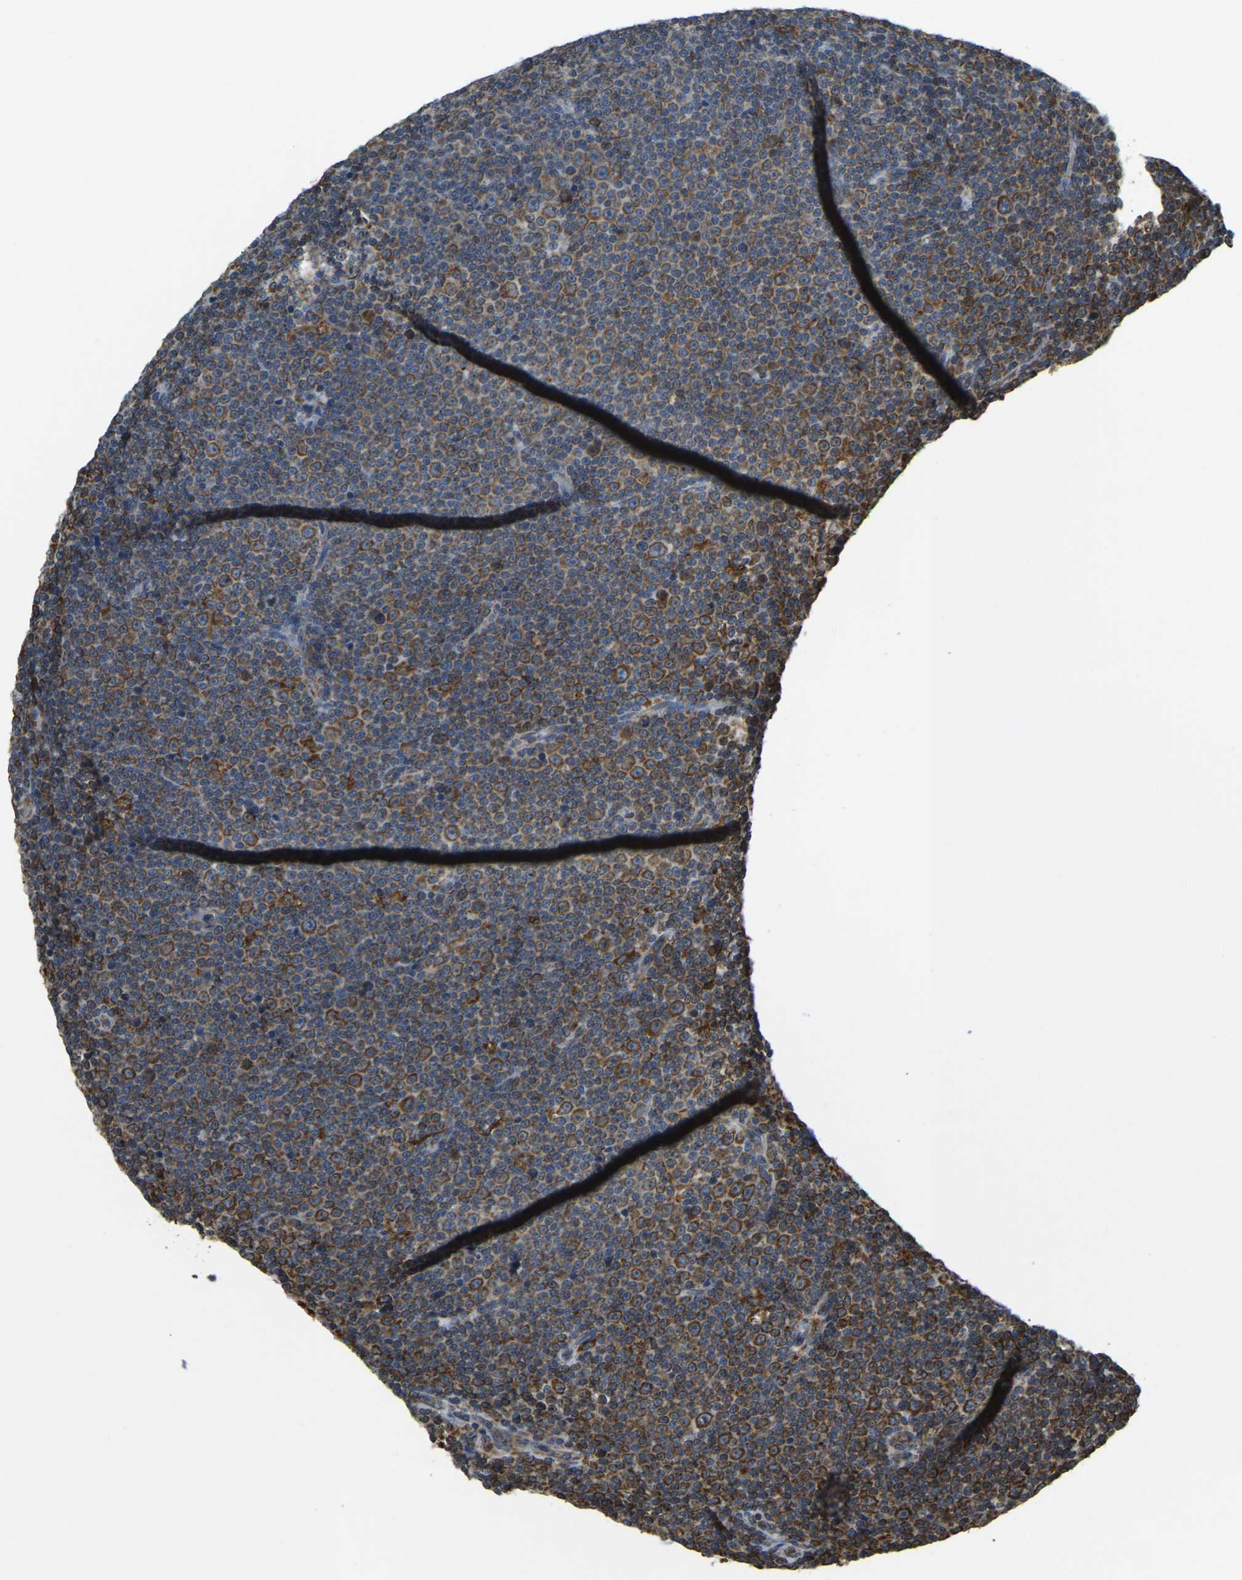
{"staining": {"intensity": "strong", "quantity": "25%-75%", "location": "cytoplasmic/membranous"}, "tissue": "lymphoma", "cell_type": "Tumor cells", "image_type": "cancer", "snomed": [{"axis": "morphology", "description": "Malignant lymphoma, non-Hodgkin's type, Low grade"}, {"axis": "topography", "description": "Lymph node"}], "caption": "Immunohistochemistry of malignant lymphoma, non-Hodgkin's type (low-grade) displays high levels of strong cytoplasmic/membranous staining in about 25%-75% of tumor cells. (IHC, brightfield microscopy, high magnification).", "gene": "RNF115", "patient": {"sex": "female", "age": 67}}